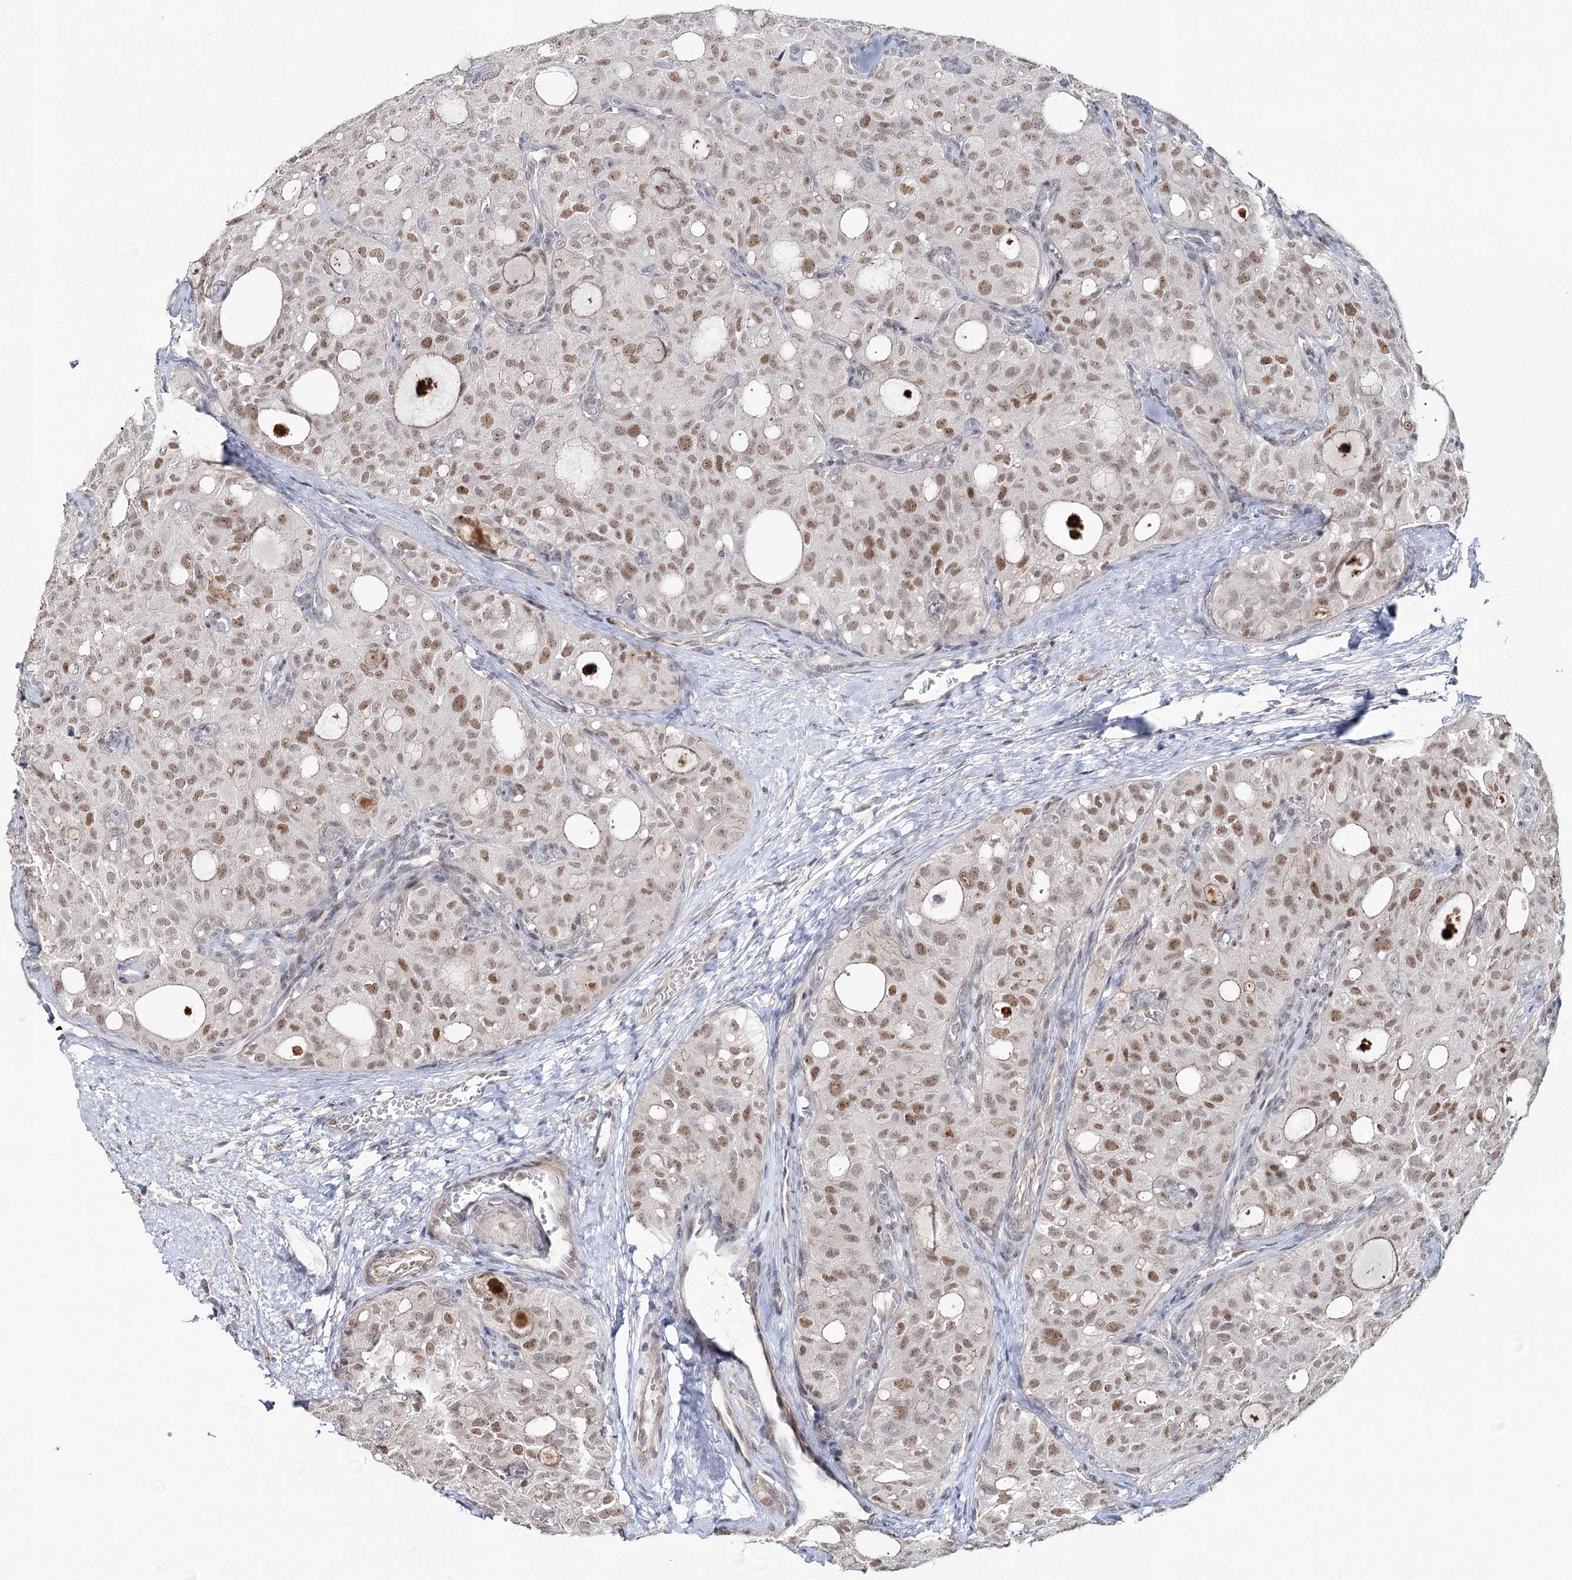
{"staining": {"intensity": "moderate", "quantity": ">75%", "location": "nuclear"}, "tissue": "thyroid cancer", "cell_type": "Tumor cells", "image_type": "cancer", "snomed": [{"axis": "morphology", "description": "Follicular adenoma carcinoma, NOS"}, {"axis": "topography", "description": "Thyroid gland"}], "caption": "Follicular adenoma carcinoma (thyroid) stained for a protein (brown) exhibits moderate nuclear positive staining in about >75% of tumor cells.", "gene": "ZC3H8", "patient": {"sex": "male", "age": 75}}